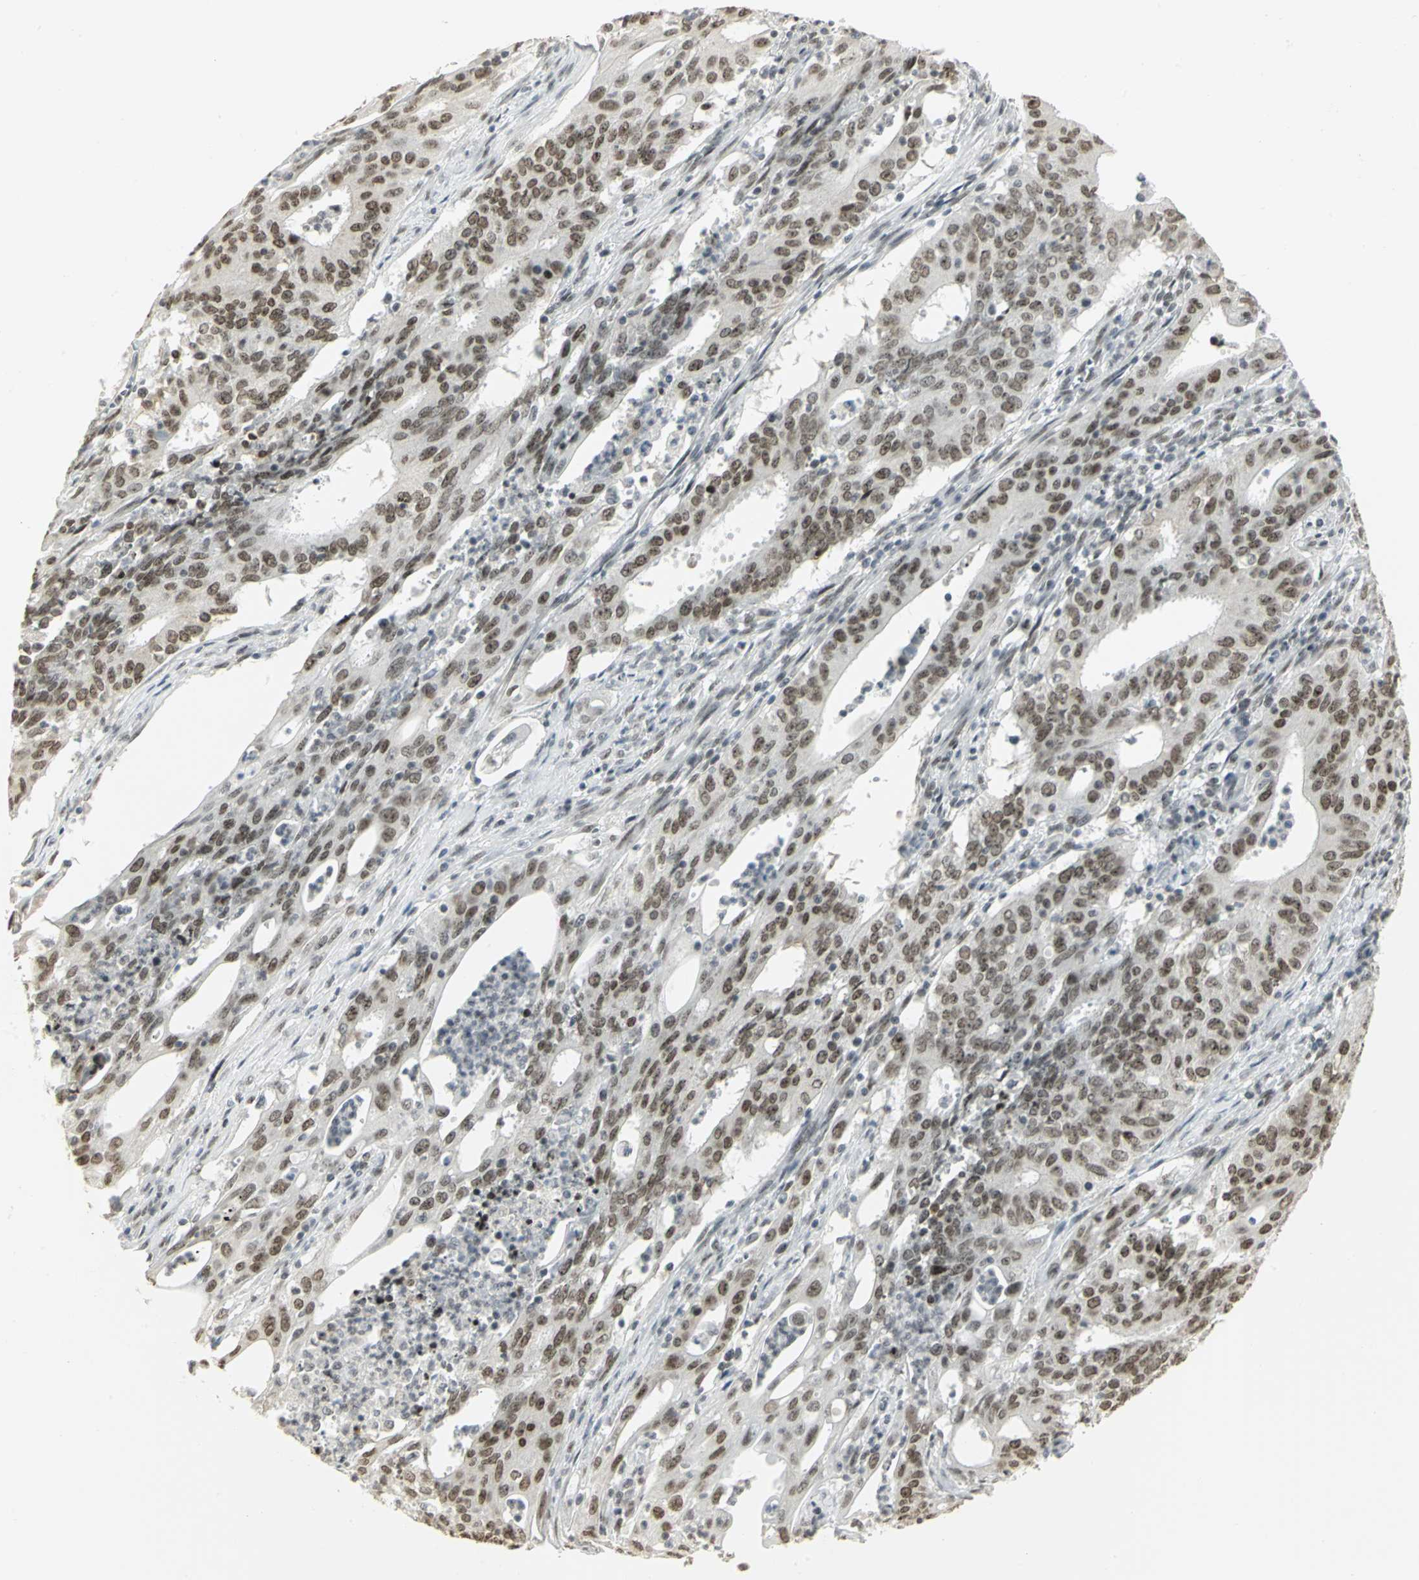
{"staining": {"intensity": "strong", "quantity": ">75%", "location": "nuclear"}, "tissue": "cervical cancer", "cell_type": "Tumor cells", "image_type": "cancer", "snomed": [{"axis": "morphology", "description": "Adenocarcinoma, NOS"}, {"axis": "topography", "description": "Cervix"}], "caption": "Immunohistochemistry (IHC) of human cervical adenocarcinoma demonstrates high levels of strong nuclear positivity in about >75% of tumor cells.", "gene": "CBX3", "patient": {"sex": "female", "age": 44}}